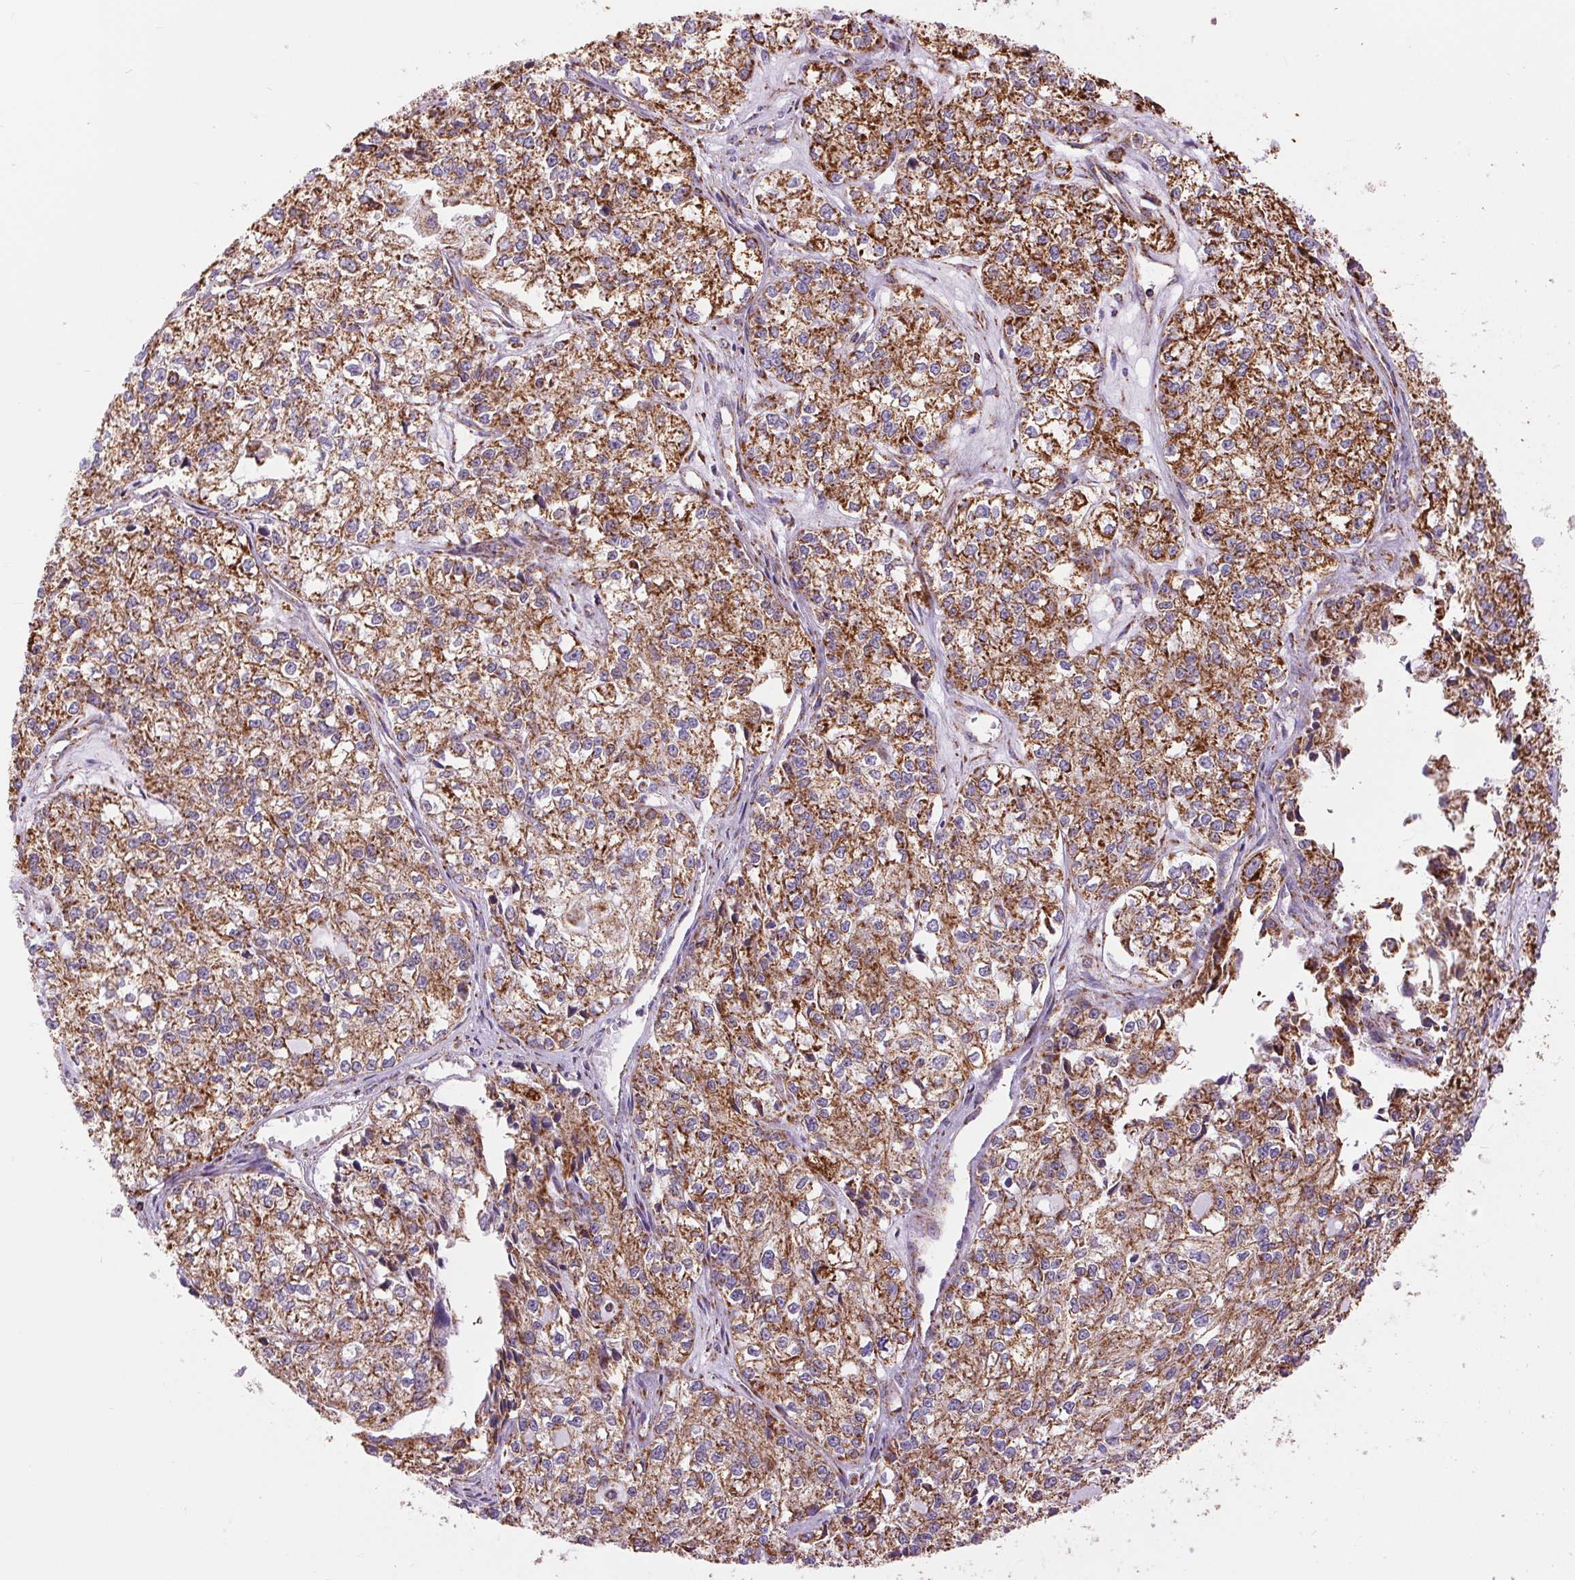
{"staining": {"intensity": "strong", "quantity": ">75%", "location": "cytoplasmic/membranous"}, "tissue": "ovarian cancer", "cell_type": "Tumor cells", "image_type": "cancer", "snomed": [{"axis": "morphology", "description": "Carcinoma, endometroid"}, {"axis": "topography", "description": "Ovary"}], "caption": "Human ovarian endometroid carcinoma stained with a protein marker reveals strong staining in tumor cells.", "gene": "ATP5PB", "patient": {"sex": "female", "age": 64}}